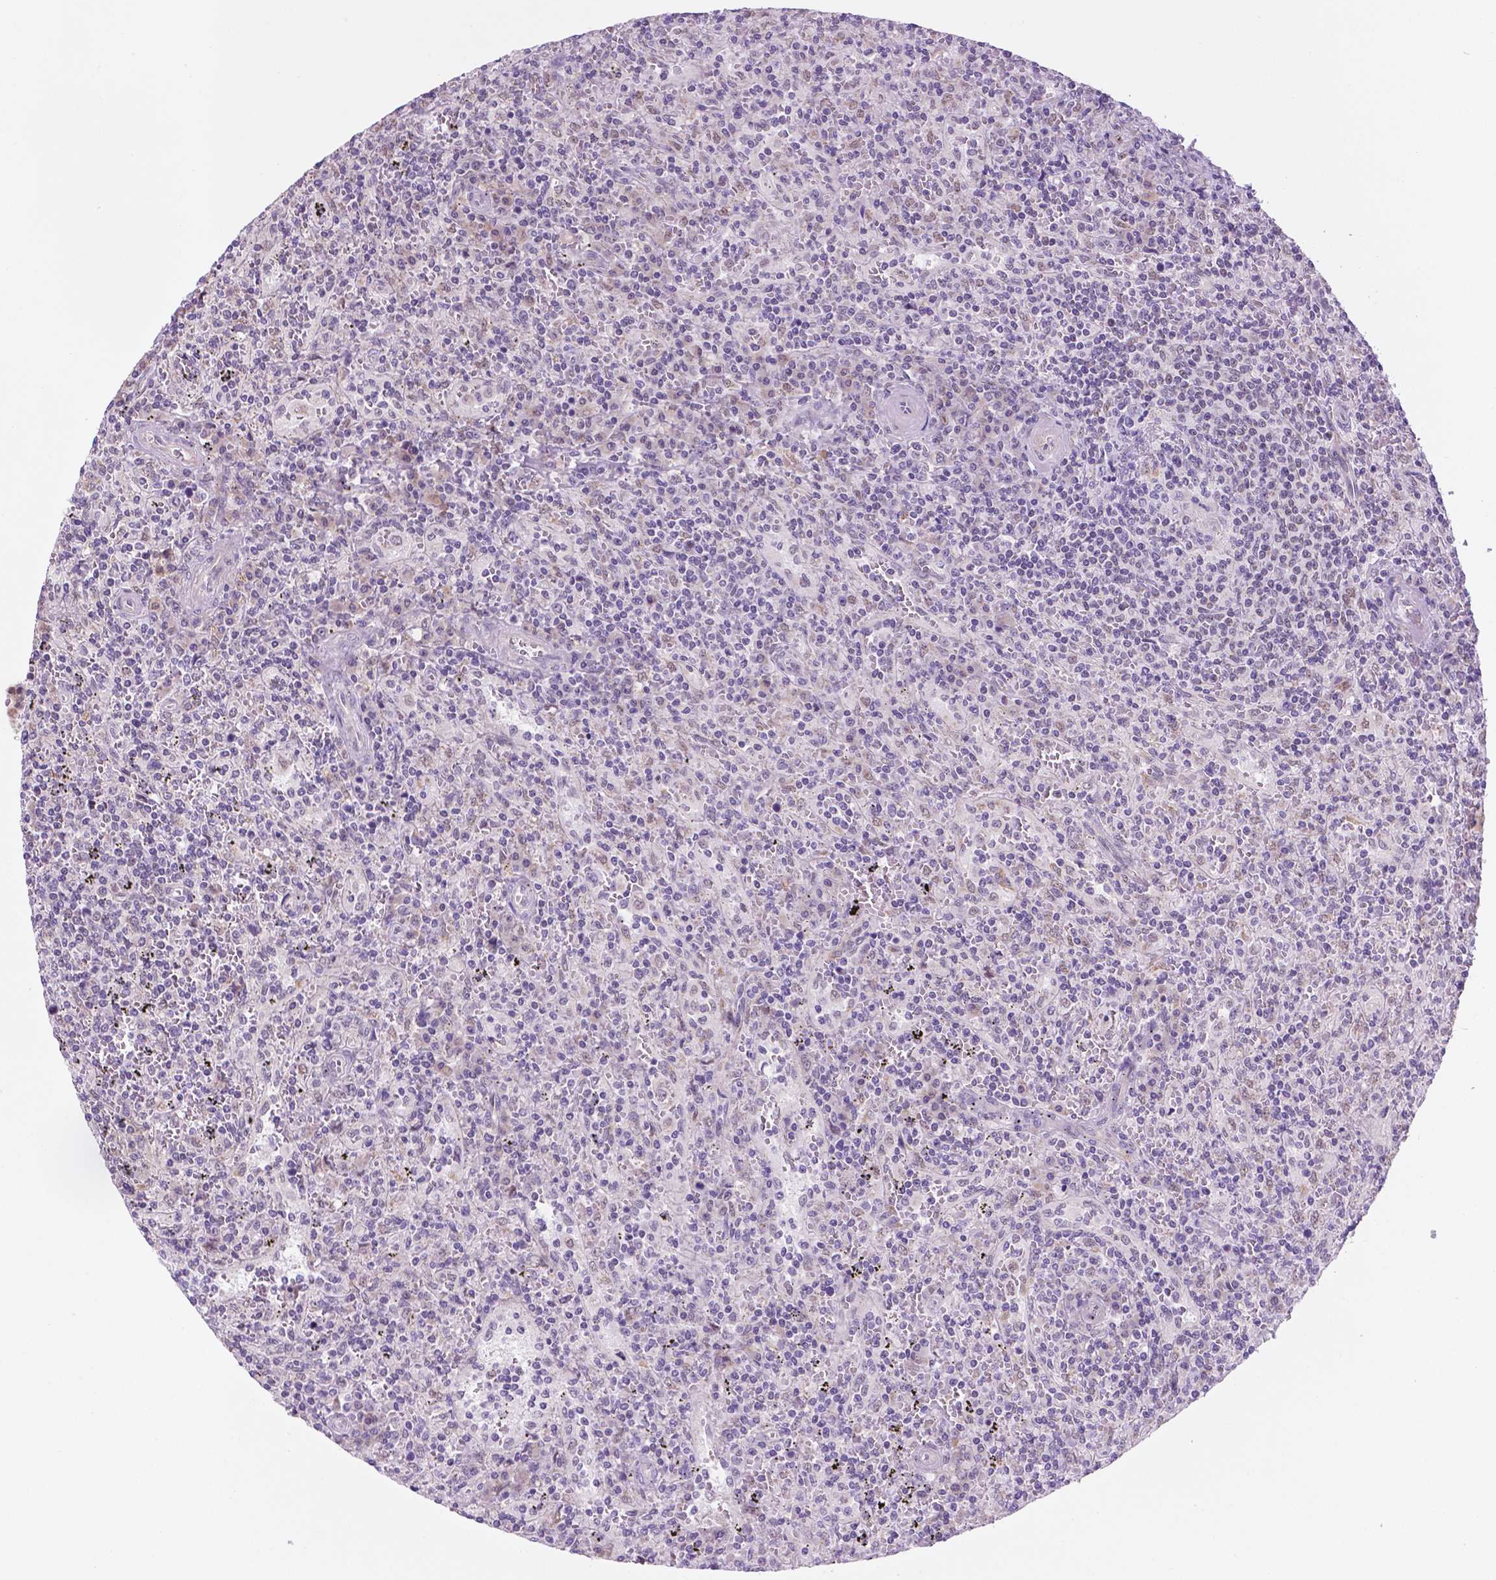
{"staining": {"intensity": "negative", "quantity": "none", "location": "none"}, "tissue": "lymphoma", "cell_type": "Tumor cells", "image_type": "cancer", "snomed": [{"axis": "morphology", "description": "Malignant lymphoma, non-Hodgkin's type, Low grade"}, {"axis": "topography", "description": "Spleen"}], "caption": "Immunohistochemistry micrograph of human low-grade malignant lymphoma, non-Hodgkin's type stained for a protein (brown), which reveals no staining in tumor cells.", "gene": "C18orf21", "patient": {"sex": "male", "age": 62}}